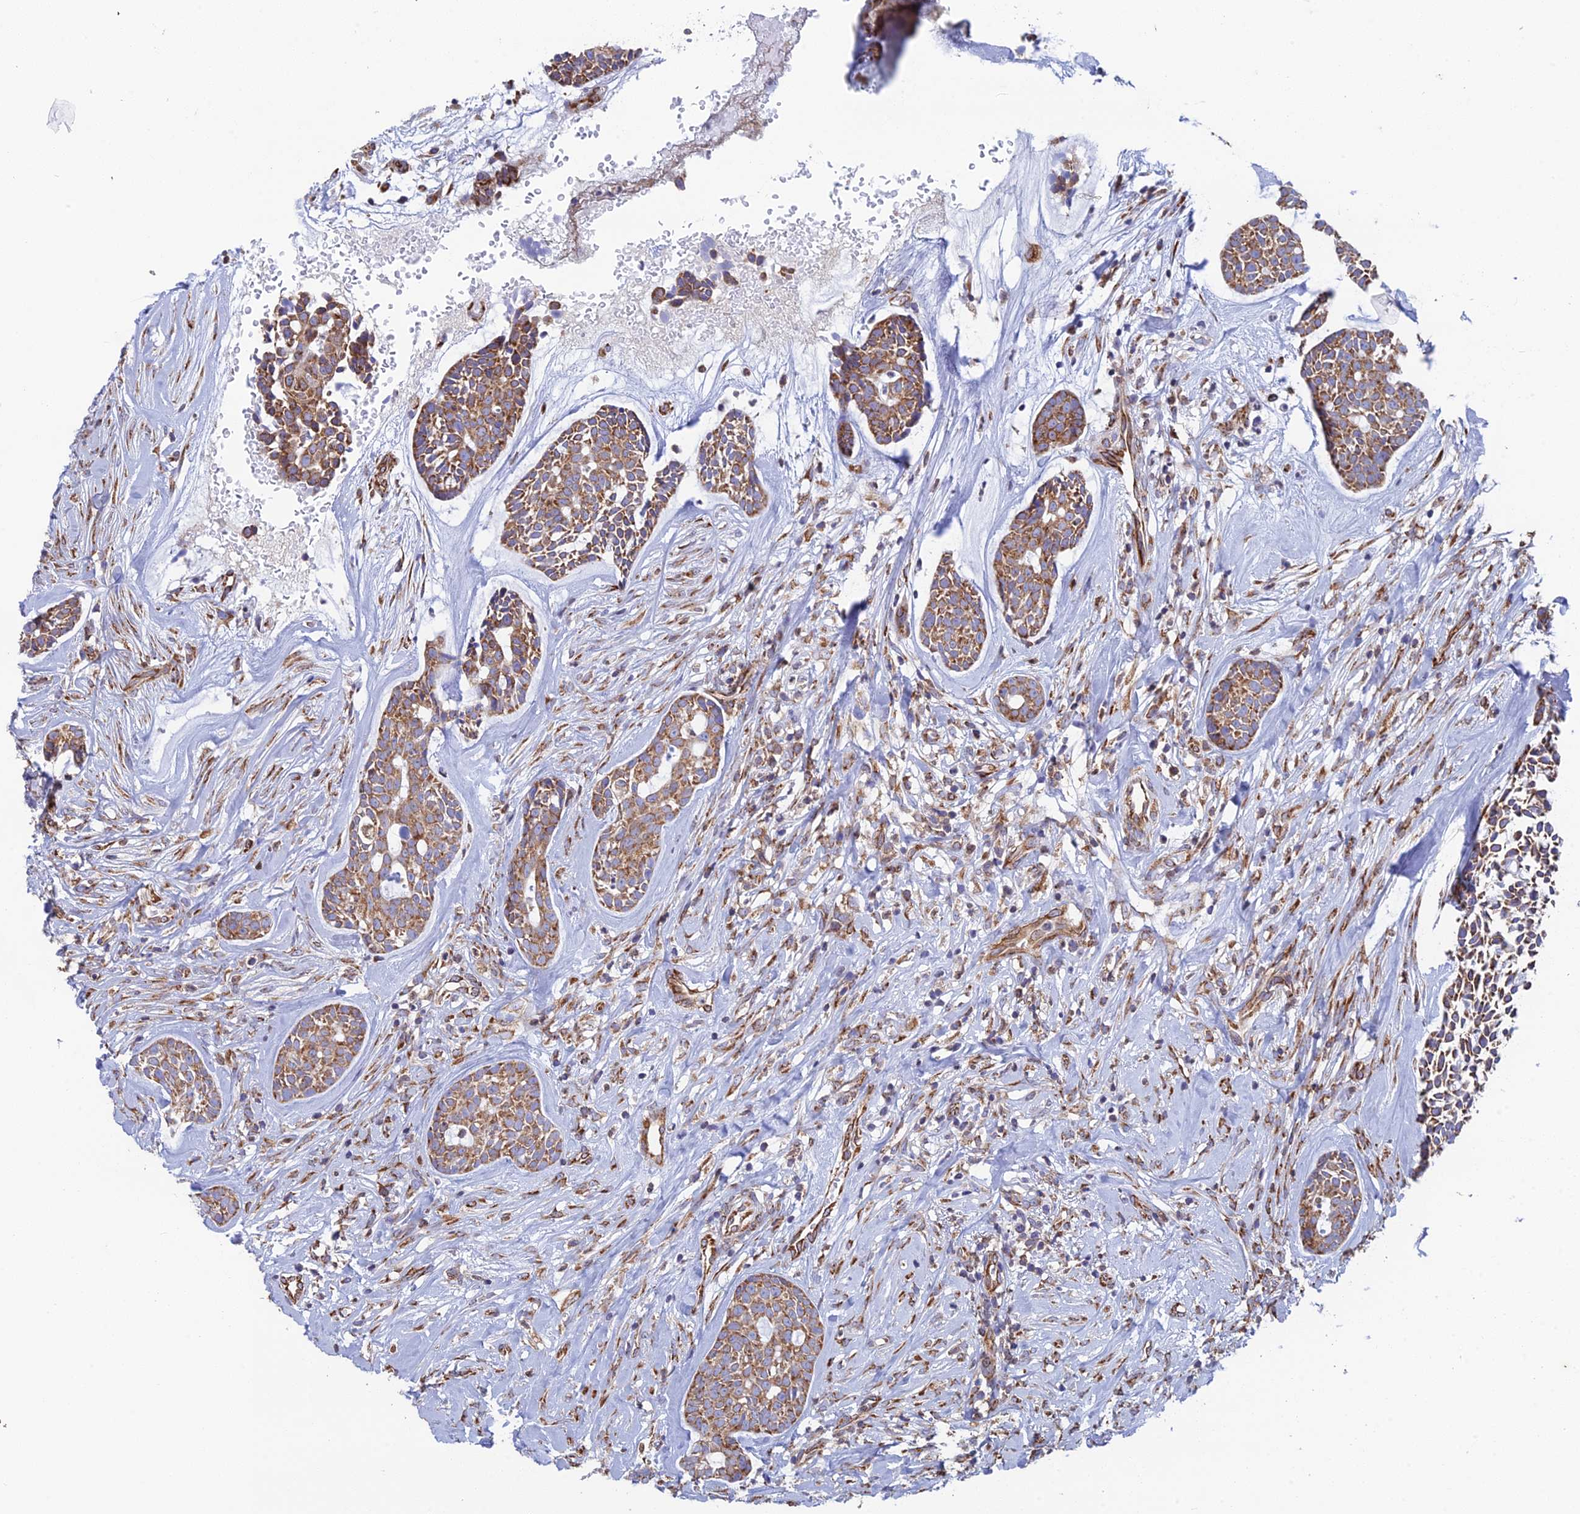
{"staining": {"intensity": "moderate", "quantity": ">75%", "location": "cytoplasmic/membranous"}, "tissue": "head and neck cancer", "cell_type": "Tumor cells", "image_type": "cancer", "snomed": [{"axis": "morphology", "description": "Normal tissue, NOS"}, {"axis": "morphology", "description": "Adenocarcinoma, NOS"}, {"axis": "topography", "description": "Subcutis"}, {"axis": "topography", "description": "Nasopharynx"}, {"axis": "topography", "description": "Head-Neck"}], "caption": "Human adenocarcinoma (head and neck) stained with a brown dye demonstrates moderate cytoplasmic/membranous positive staining in approximately >75% of tumor cells.", "gene": "CCDC69", "patient": {"sex": "female", "age": 73}}